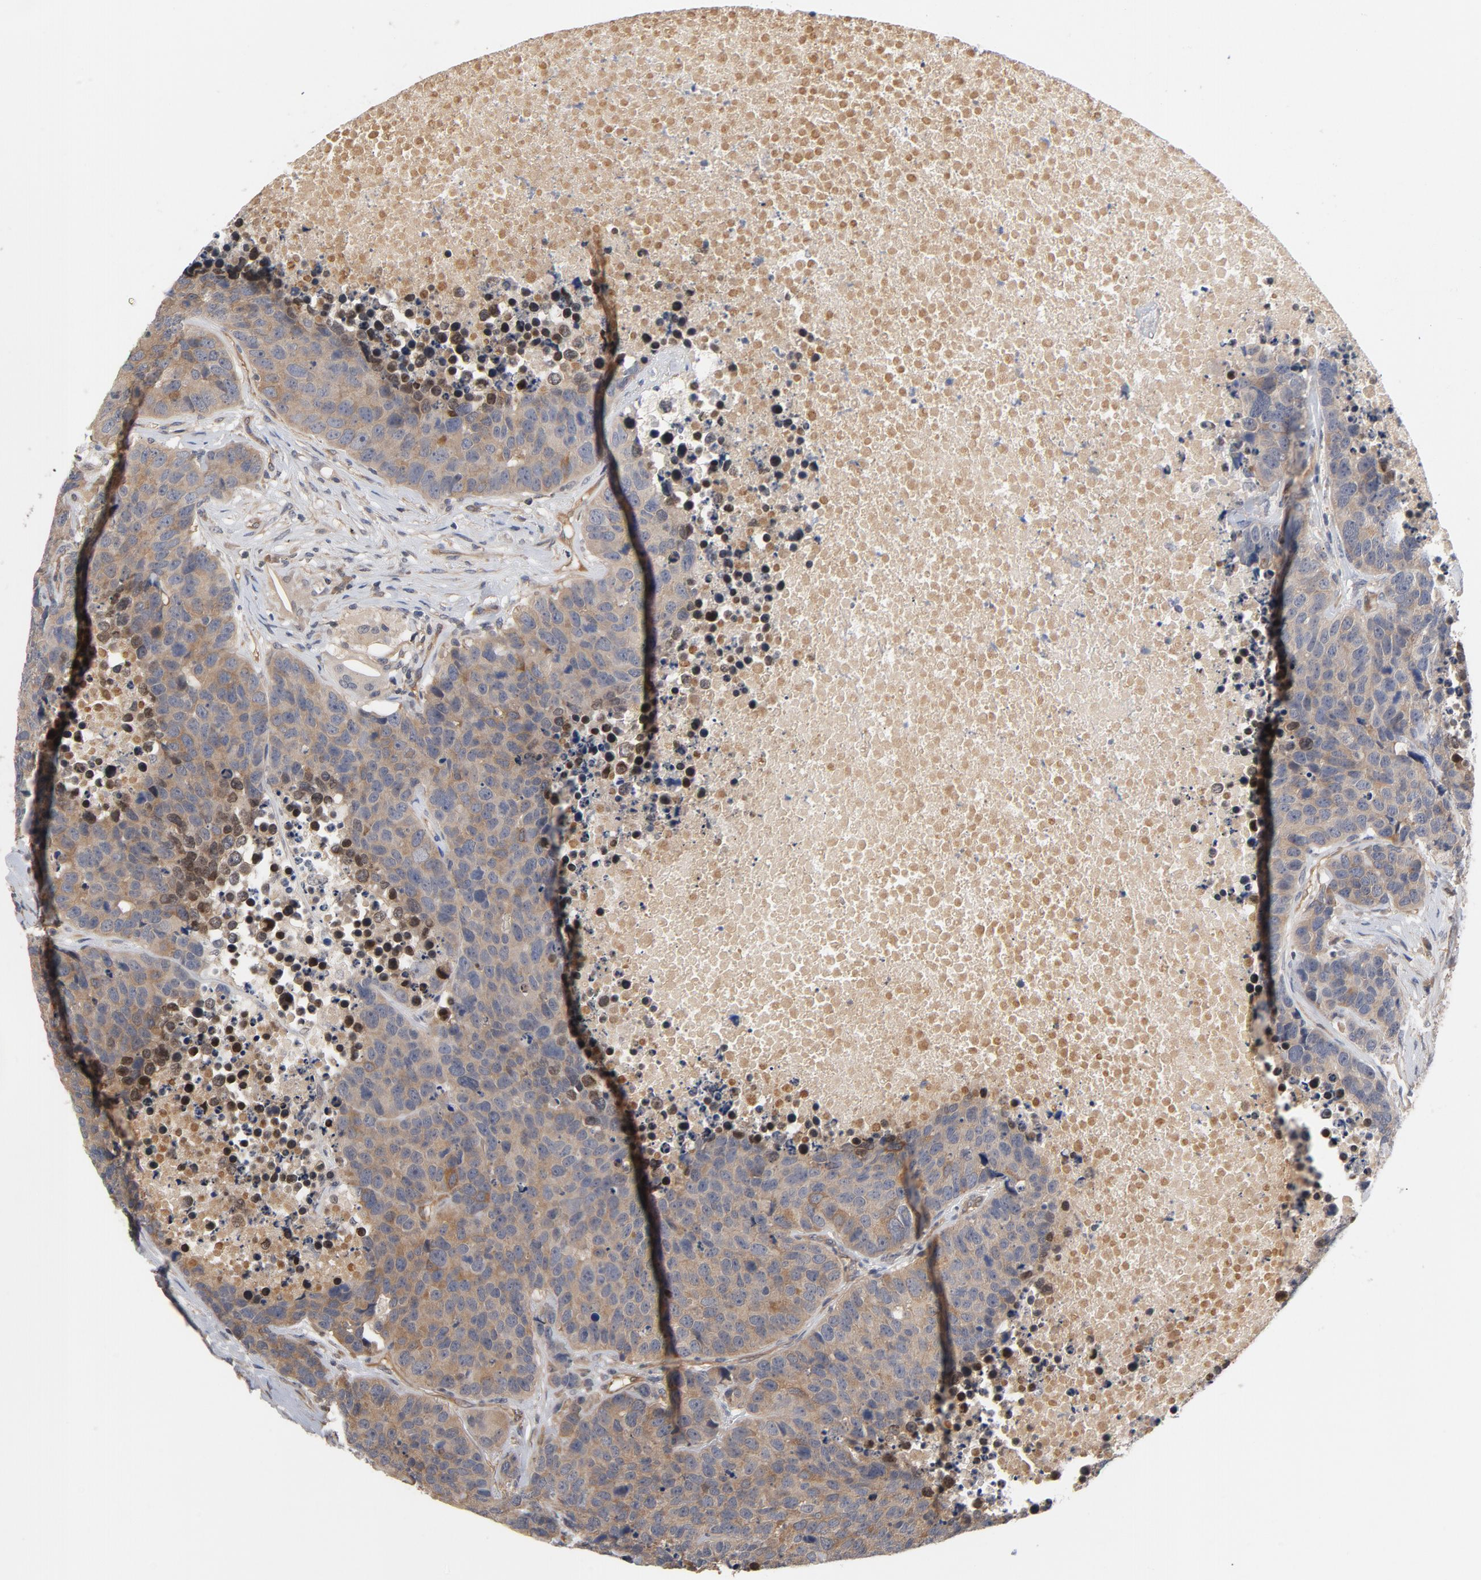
{"staining": {"intensity": "weak", "quantity": "25%-75%", "location": "cytoplasmic/membranous"}, "tissue": "carcinoid", "cell_type": "Tumor cells", "image_type": "cancer", "snomed": [{"axis": "morphology", "description": "Carcinoid, malignant, NOS"}, {"axis": "topography", "description": "Lung"}], "caption": "Carcinoid stained with immunohistochemistry (IHC) displays weak cytoplasmic/membranous staining in about 25%-75% of tumor cells.", "gene": "PITPNM2", "patient": {"sex": "male", "age": 60}}